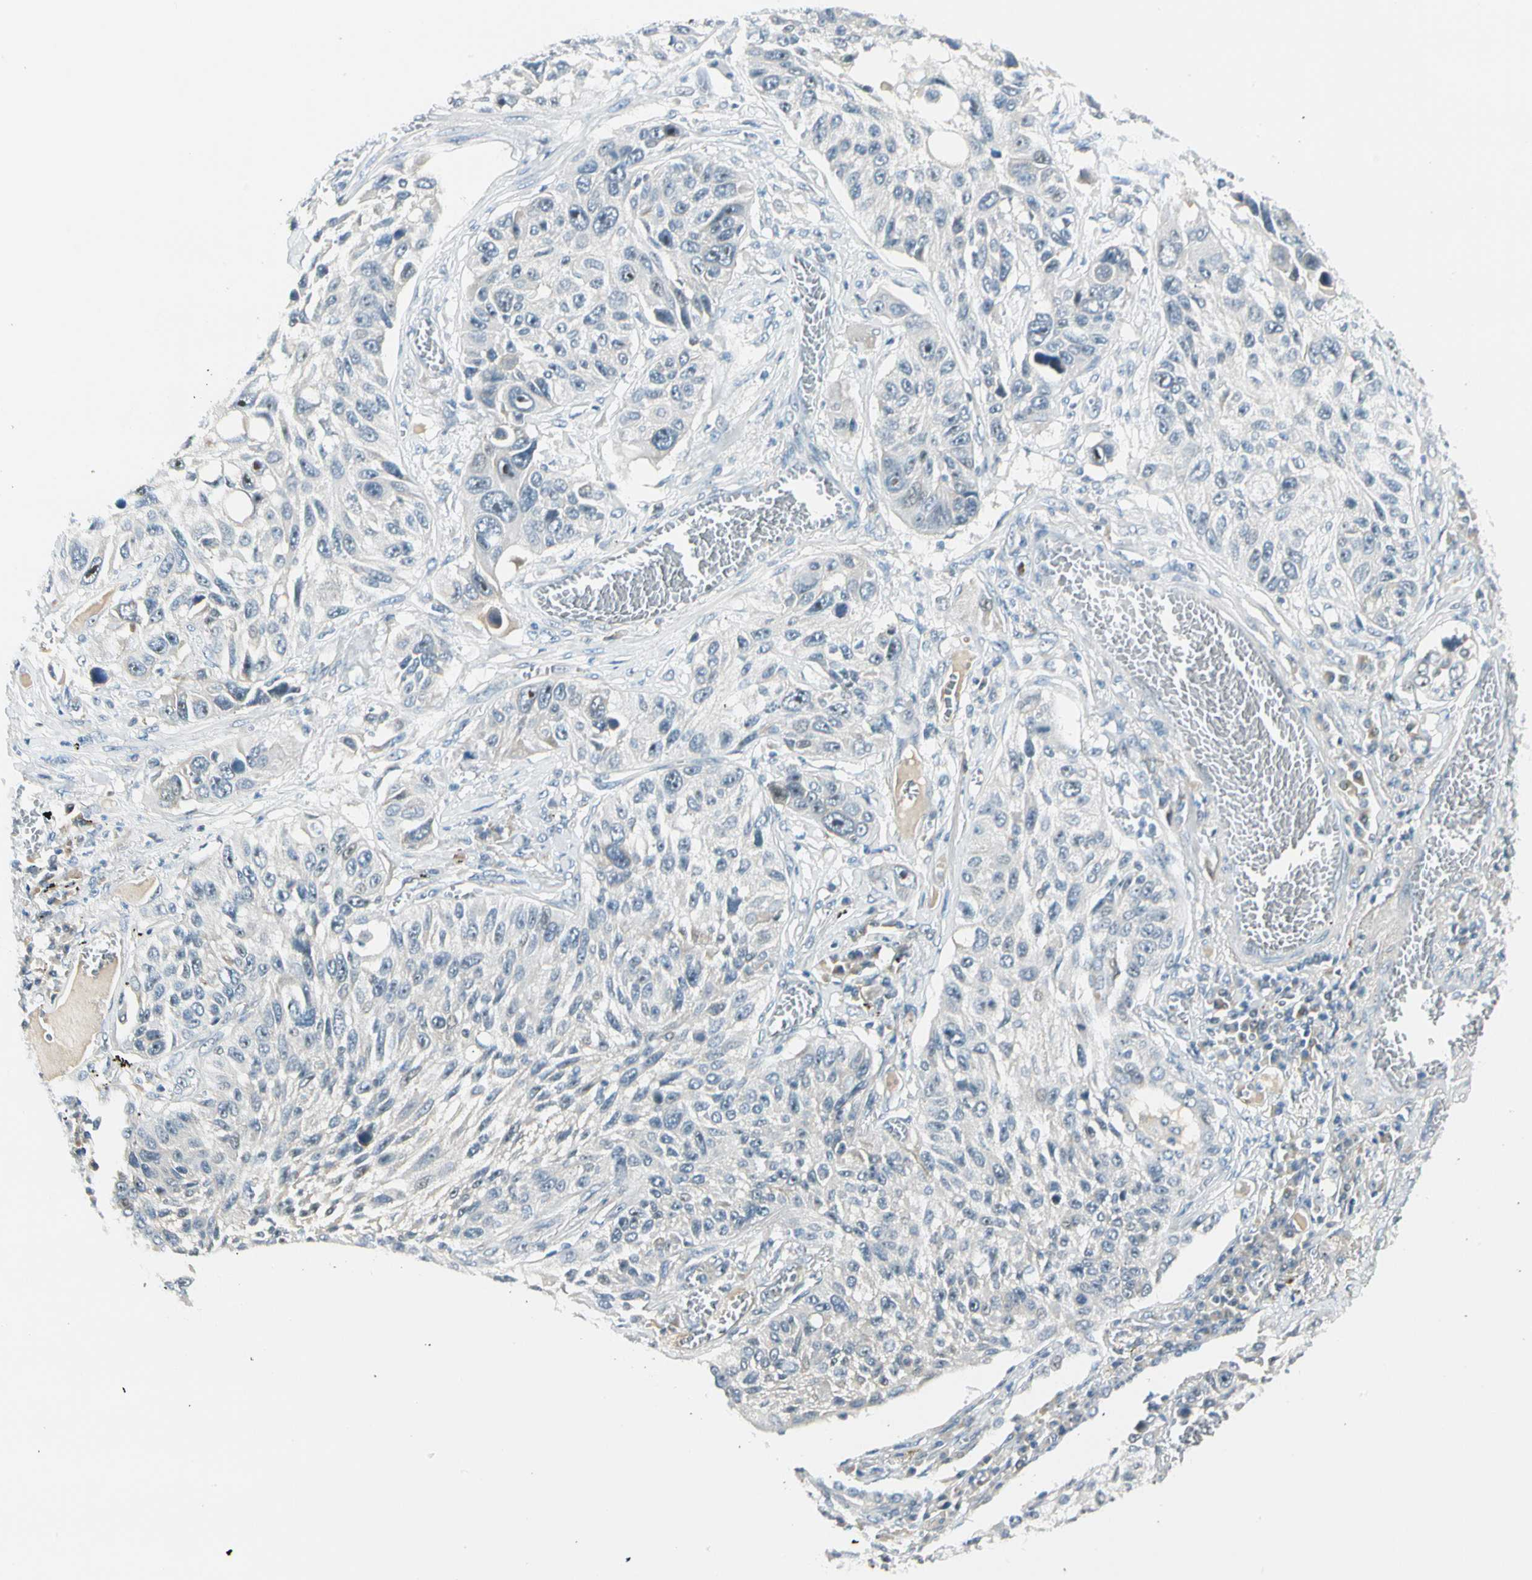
{"staining": {"intensity": "negative", "quantity": "none", "location": "none"}, "tissue": "lung cancer", "cell_type": "Tumor cells", "image_type": "cancer", "snomed": [{"axis": "morphology", "description": "Squamous cell carcinoma, NOS"}, {"axis": "topography", "description": "Lung"}], "caption": "Tumor cells are negative for protein expression in human squamous cell carcinoma (lung).", "gene": "ZSCAN1", "patient": {"sex": "male", "age": 71}}